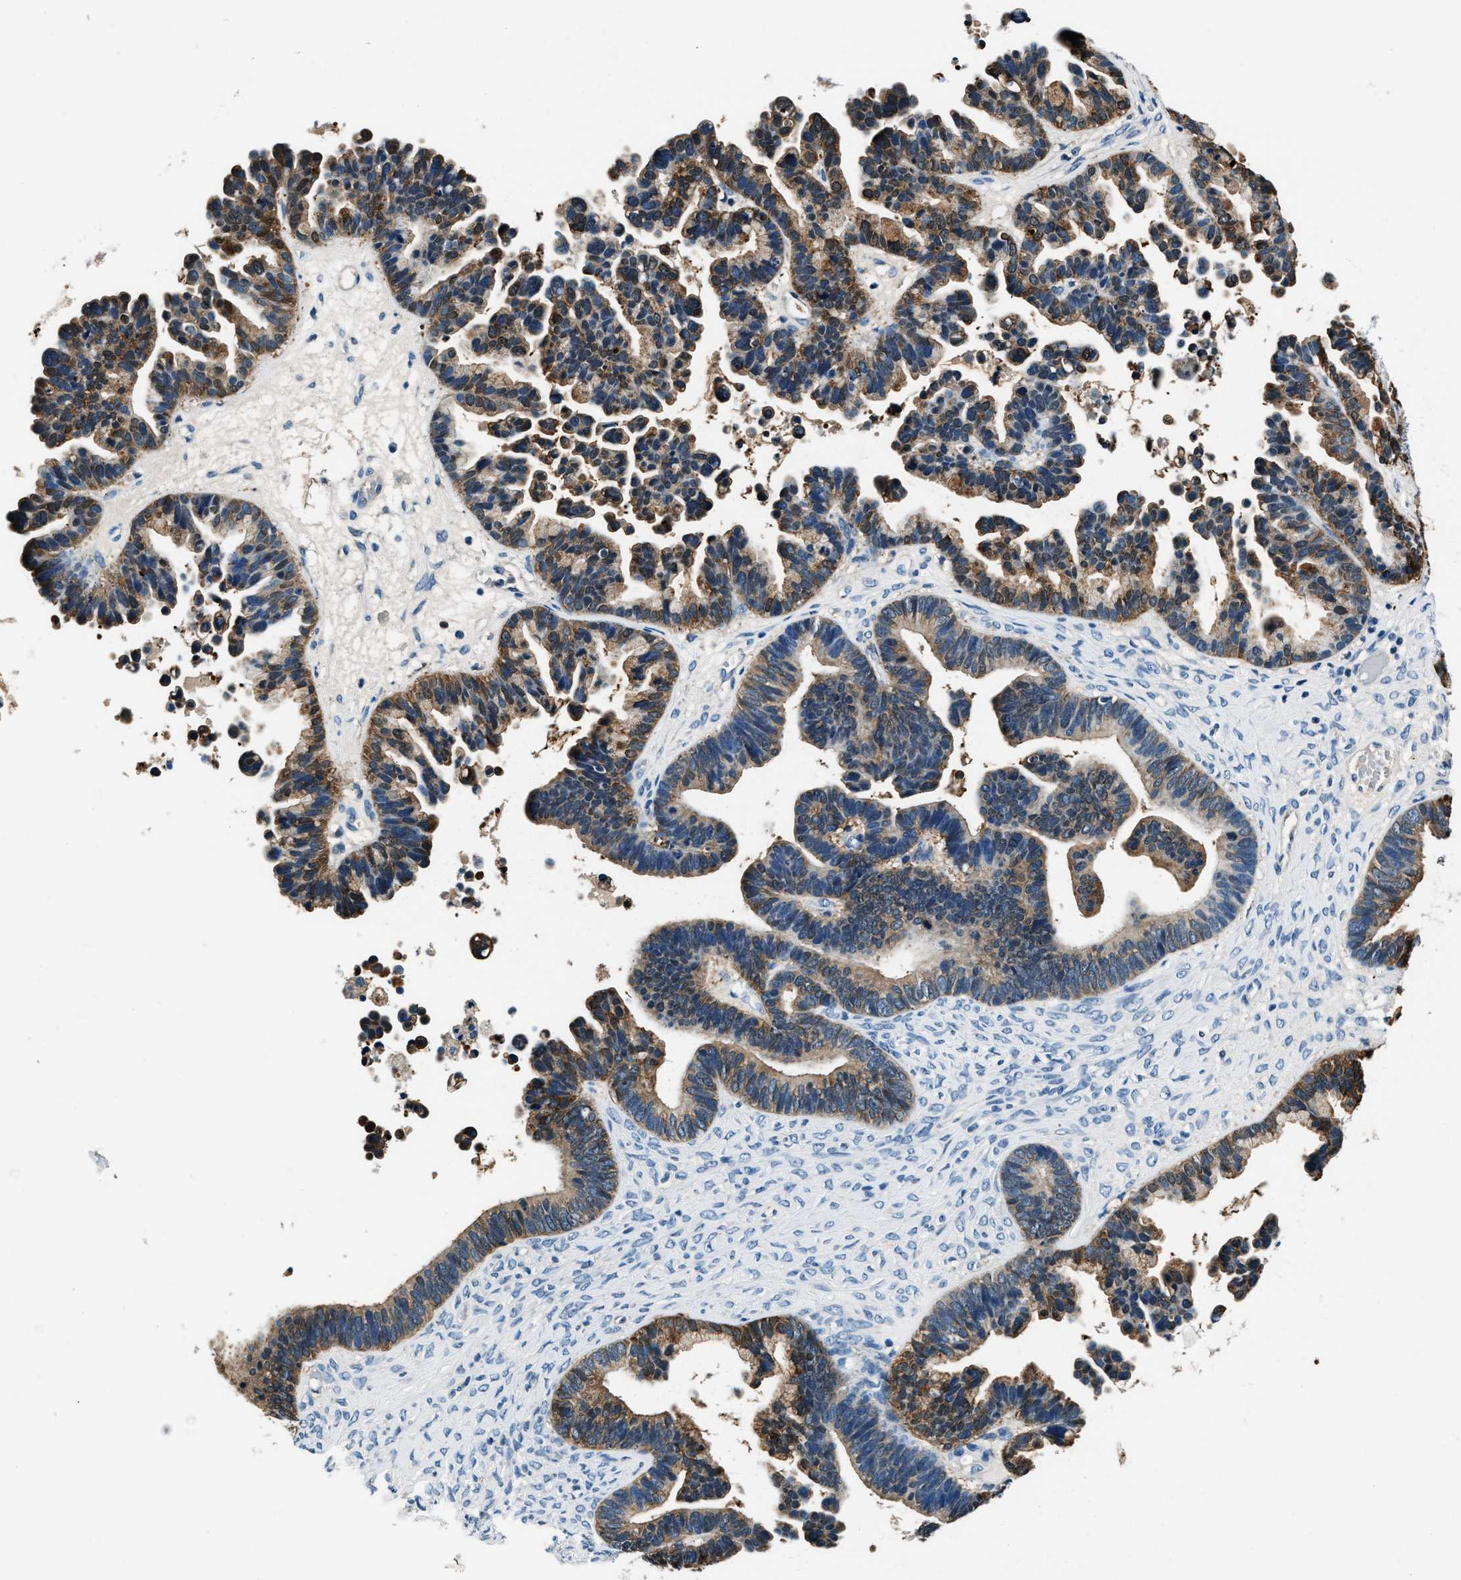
{"staining": {"intensity": "moderate", "quantity": ">75%", "location": "cytoplasmic/membranous"}, "tissue": "ovarian cancer", "cell_type": "Tumor cells", "image_type": "cancer", "snomed": [{"axis": "morphology", "description": "Cystadenocarcinoma, serous, NOS"}, {"axis": "topography", "description": "Ovary"}], "caption": "Immunohistochemistry of human ovarian serous cystadenocarcinoma reveals medium levels of moderate cytoplasmic/membranous positivity in about >75% of tumor cells.", "gene": "PTPDC1", "patient": {"sex": "female", "age": 56}}